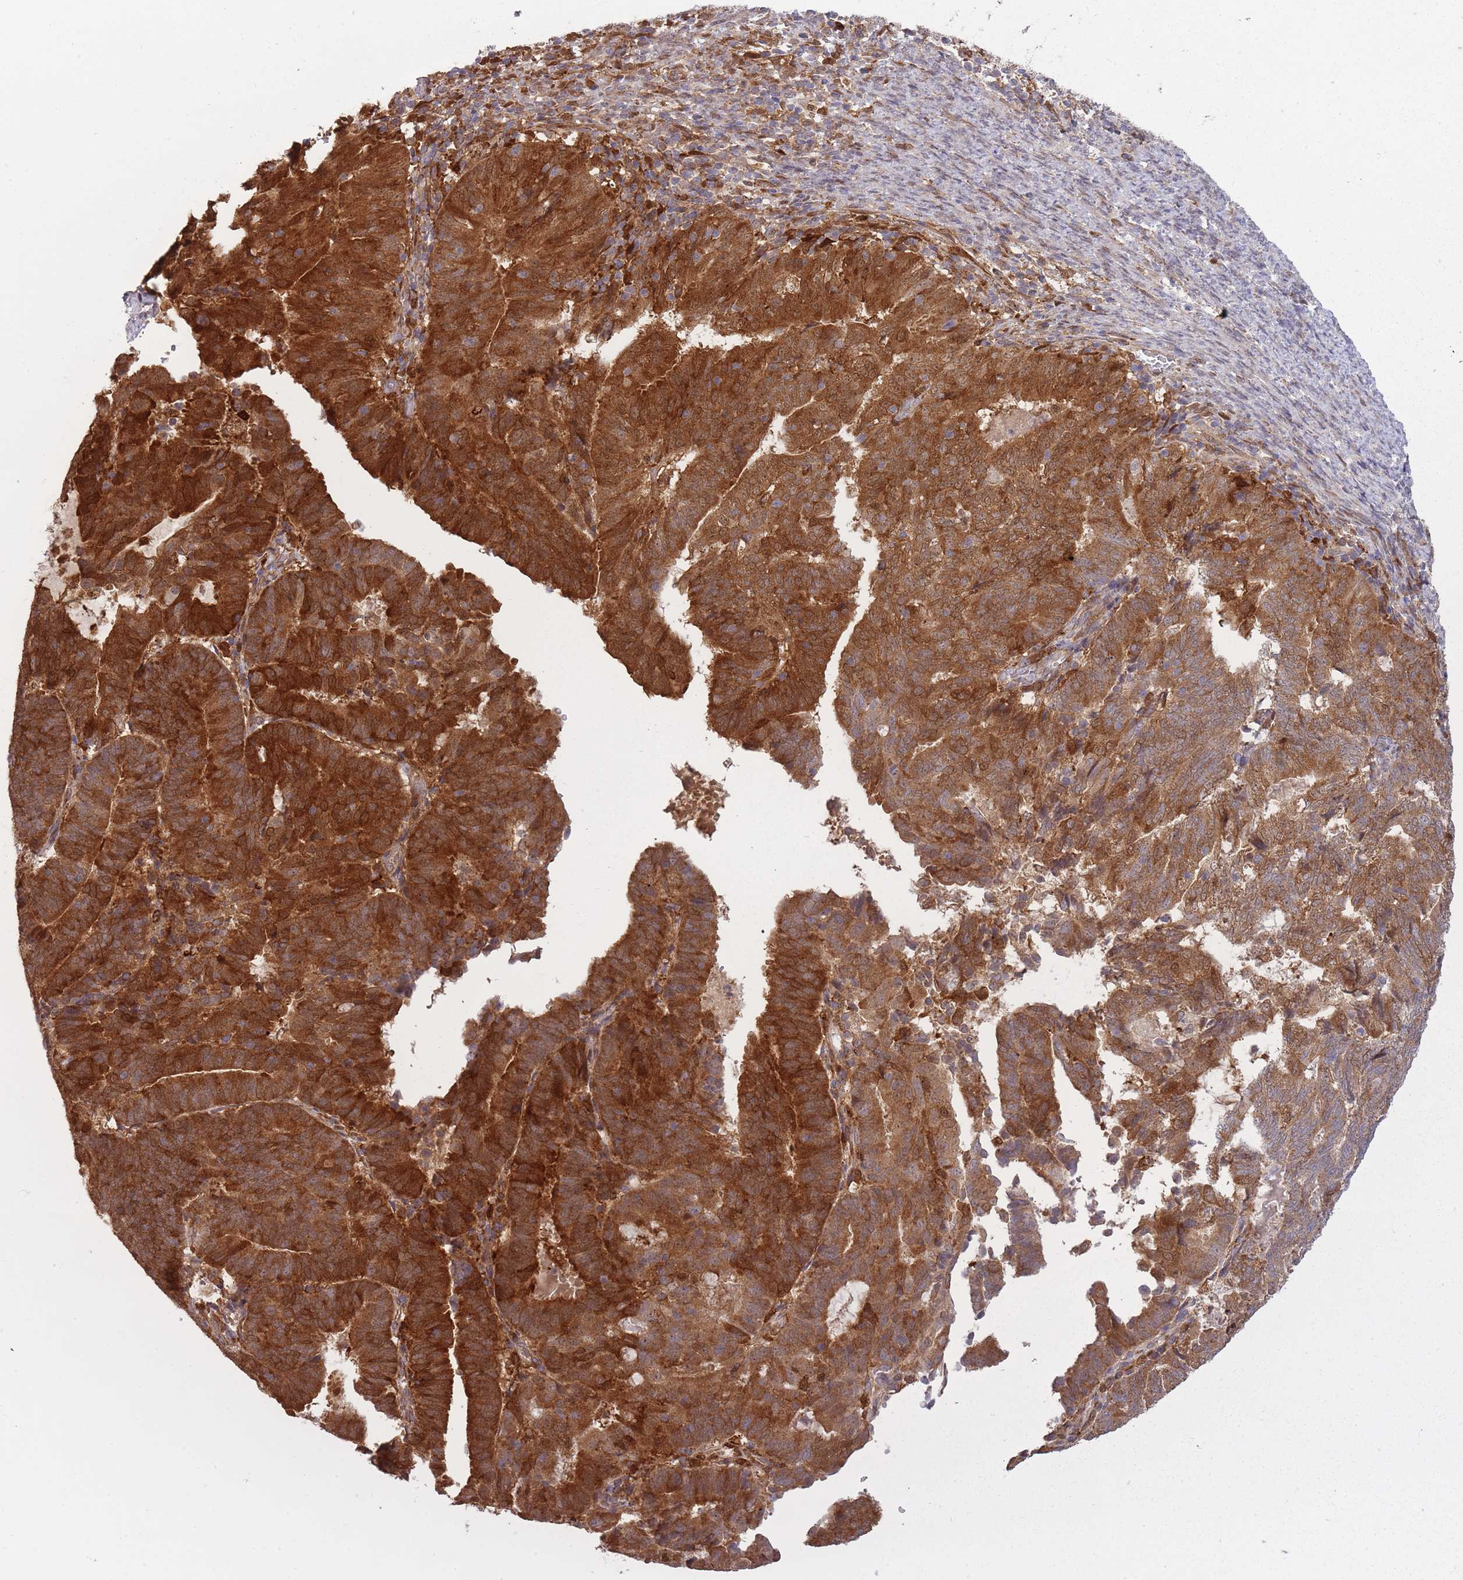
{"staining": {"intensity": "strong", "quantity": ">75%", "location": "cytoplasmic/membranous"}, "tissue": "endometrial cancer", "cell_type": "Tumor cells", "image_type": "cancer", "snomed": [{"axis": "morphology", "description": "Adenocarcinoma, NOS"}, {"axis": "topography", "description": "Endometrium"}], "caption": "A brown stain labels strong cytoplasmic/membranous staining of a protein in endometrial adenocarcinoma tumor cells.", "gene": "LGALS9", "patient": {"sex": "female", "age": 70}}